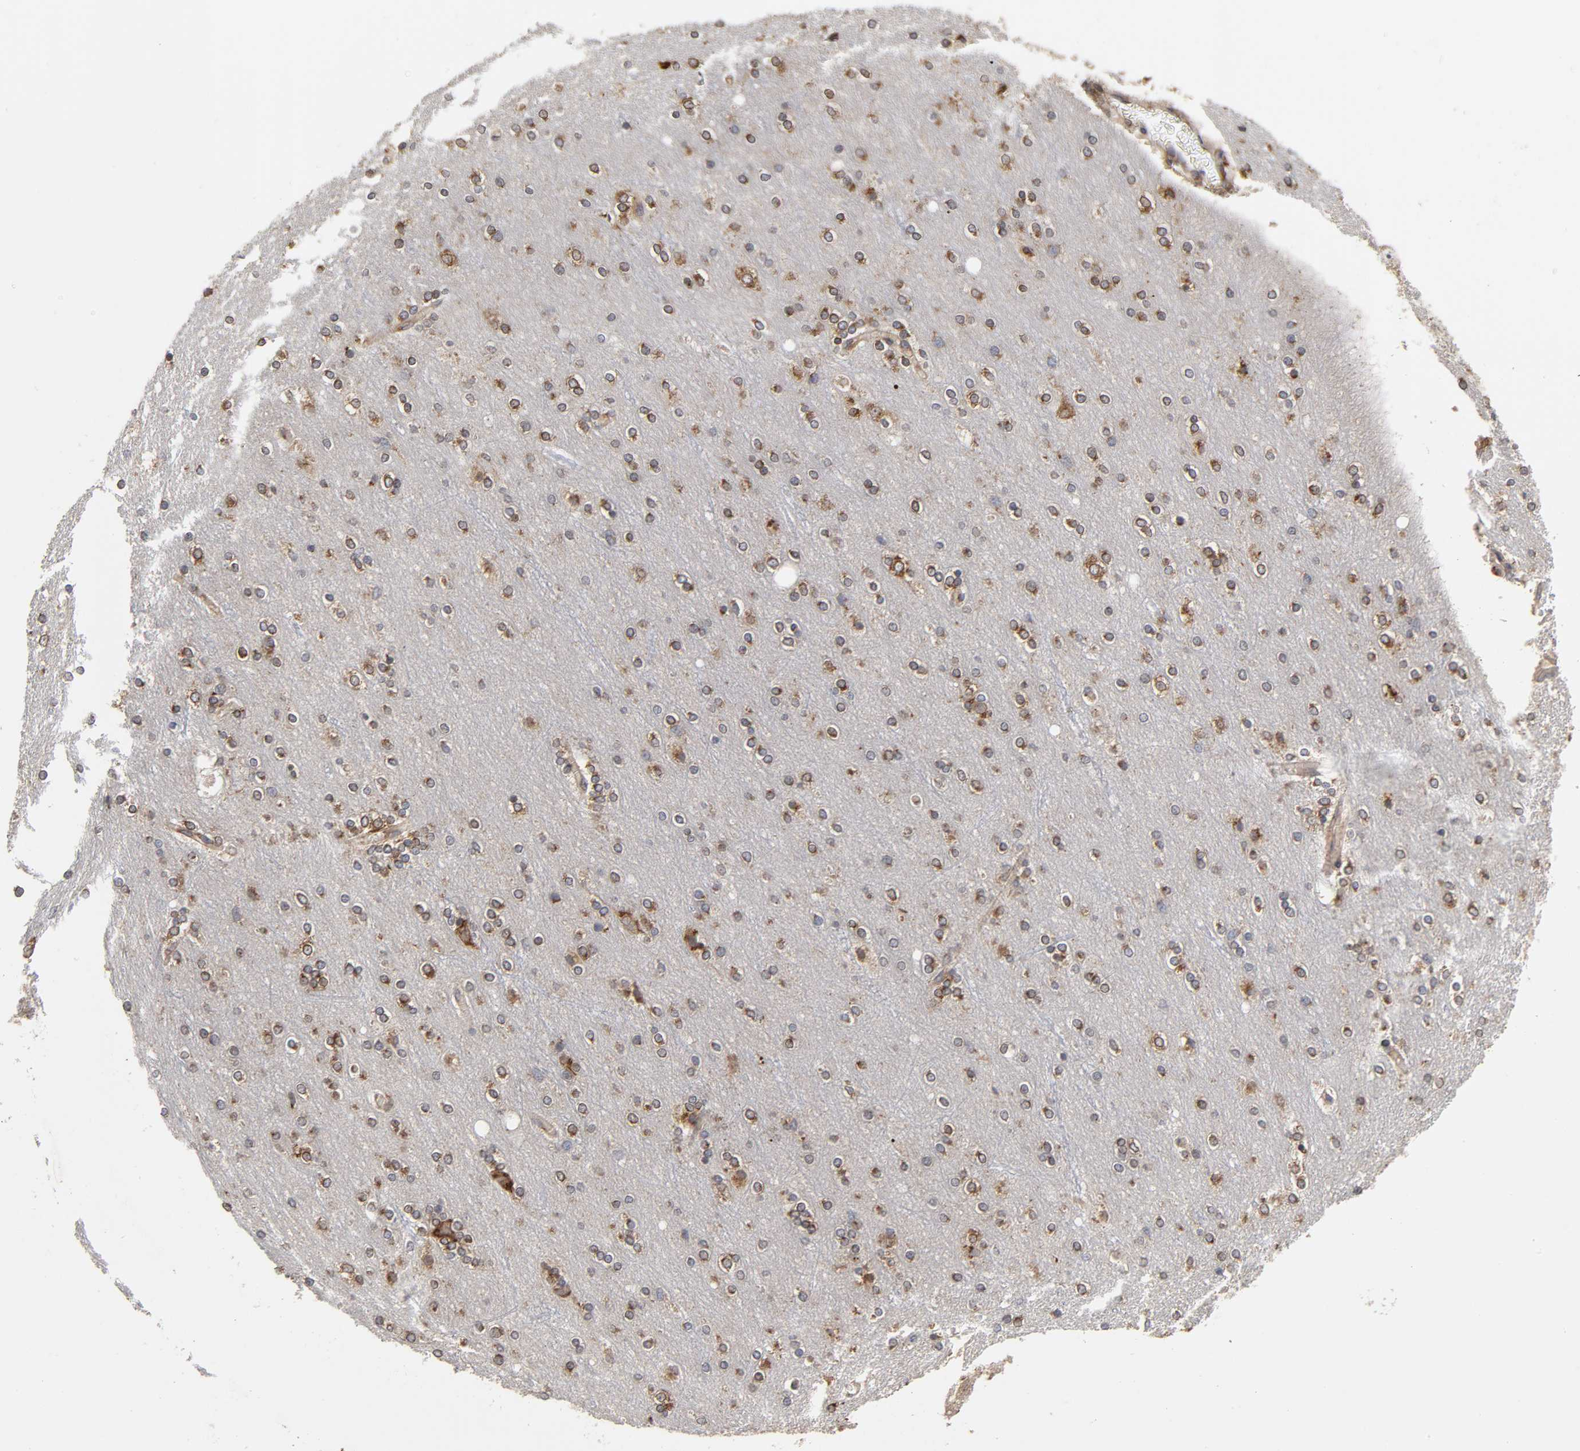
{"staining": {"intensity": "strong", "quantity": "25%-75%", "location": "cytoplasmic/membranous"}, "tissue": "cerebral cortex", "cell_type": "Endothelial cells", "image_type": "normal", "snomed": [{"axis": "morphology", "description": "Normal tissue, NOS"}, {"axis": "topography", "description": "Cerebral cortex"}], "caption": "DAB (3,3'-diaminobenzidine) immunohistochemical staining of unremarkable human cerebral cortex exhibits strong cytoplasmic/membranous protein positivity in about 25%-75% of endothelial cells.", "gene": "GNPTG", "patient": {"sex": "female", "age": 54}}